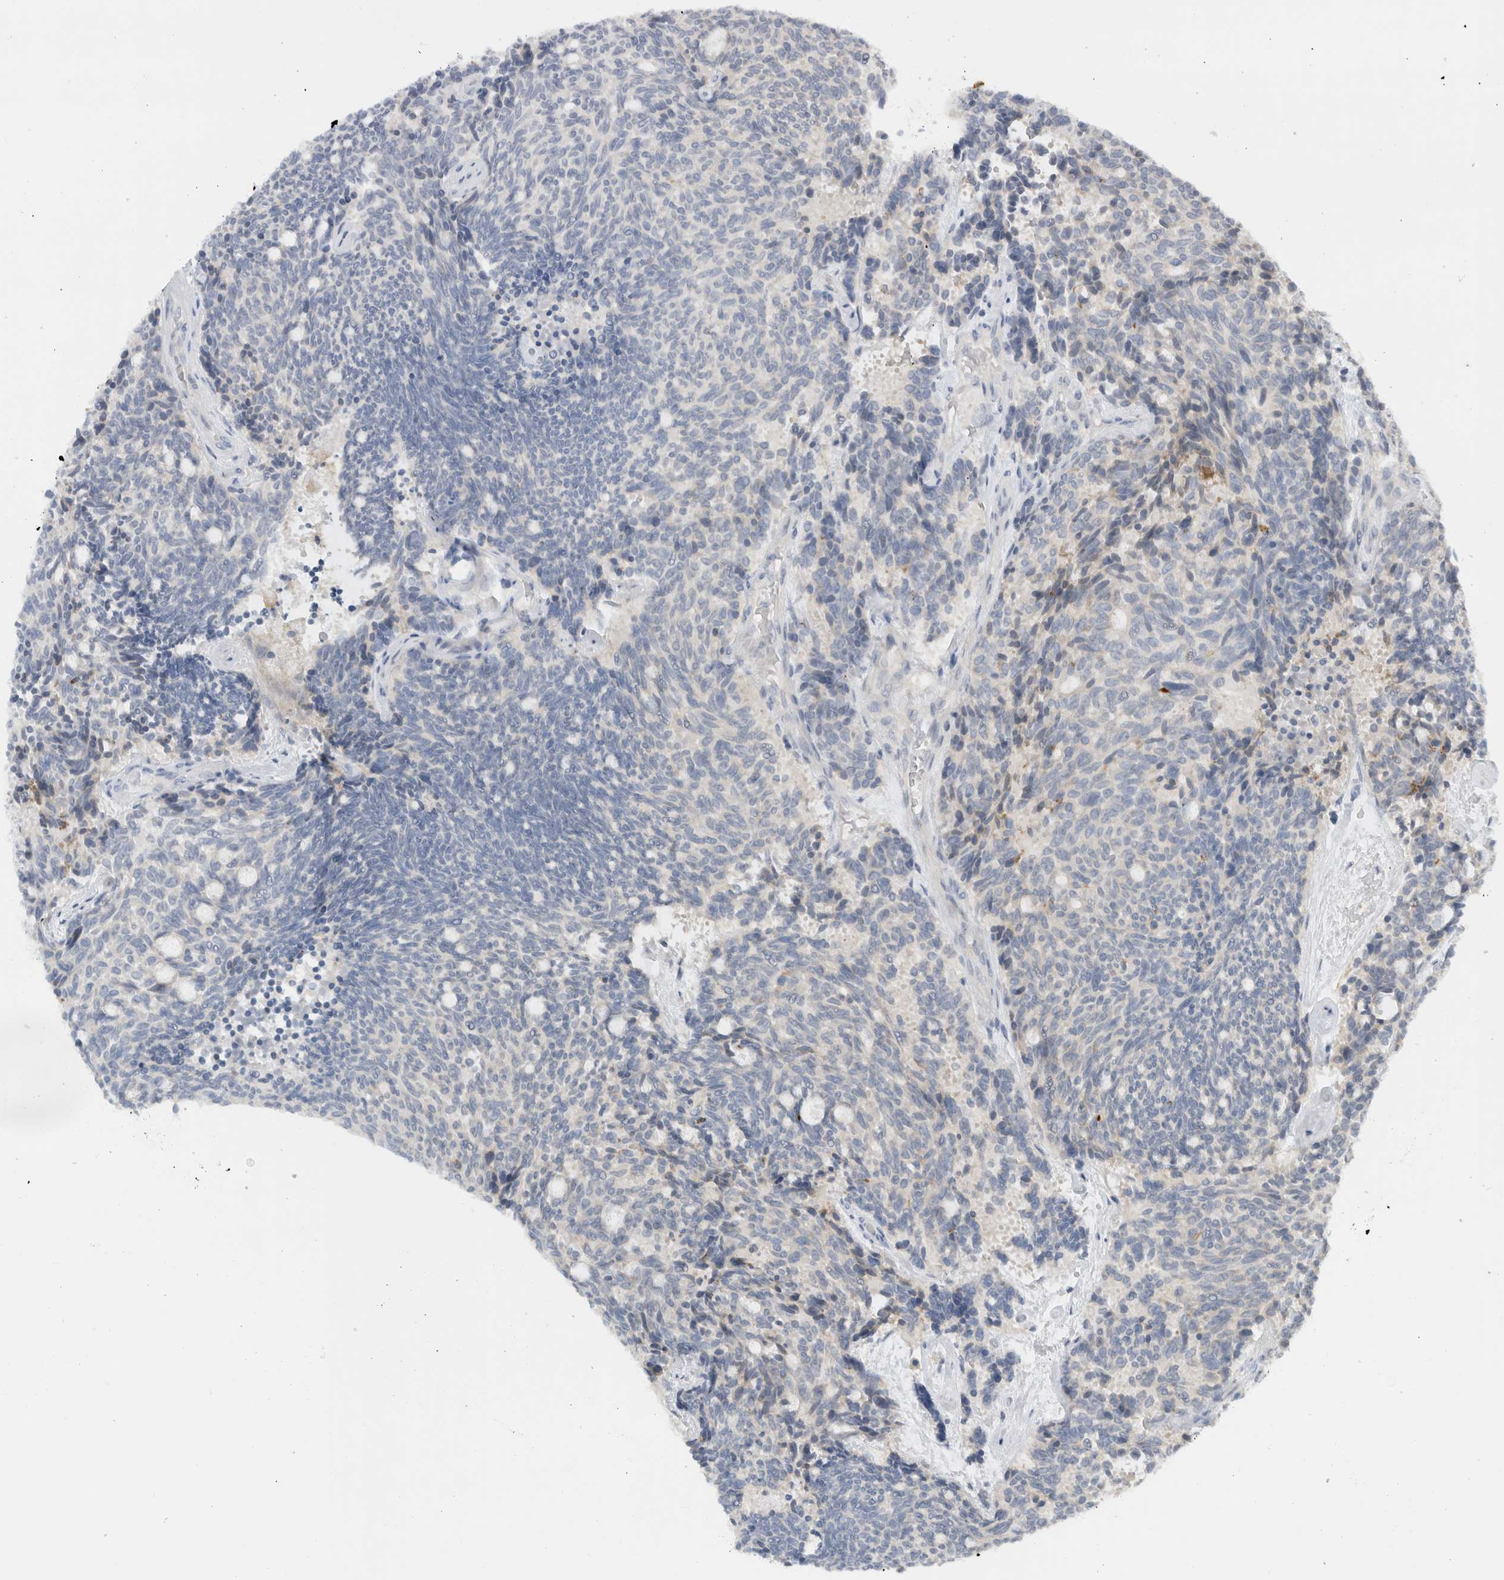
{"staining": {"intensity": "negative", "quantity": "none", "location": "none"}, "tissue": "carcinoid", "cell_type": "Tumor cells", "image_type": "cancer", "snomed": [{"axis": "morphology", "description": "Carcinoid, malignant, NOS"}, {"axis": "topography", "description": "Pancreas"}], "caption": "Tumor cells are negative for protein expression in human carcinoid.", "gene": "ERCC6L2", "patient": {"sex": "female", "age": 54}}